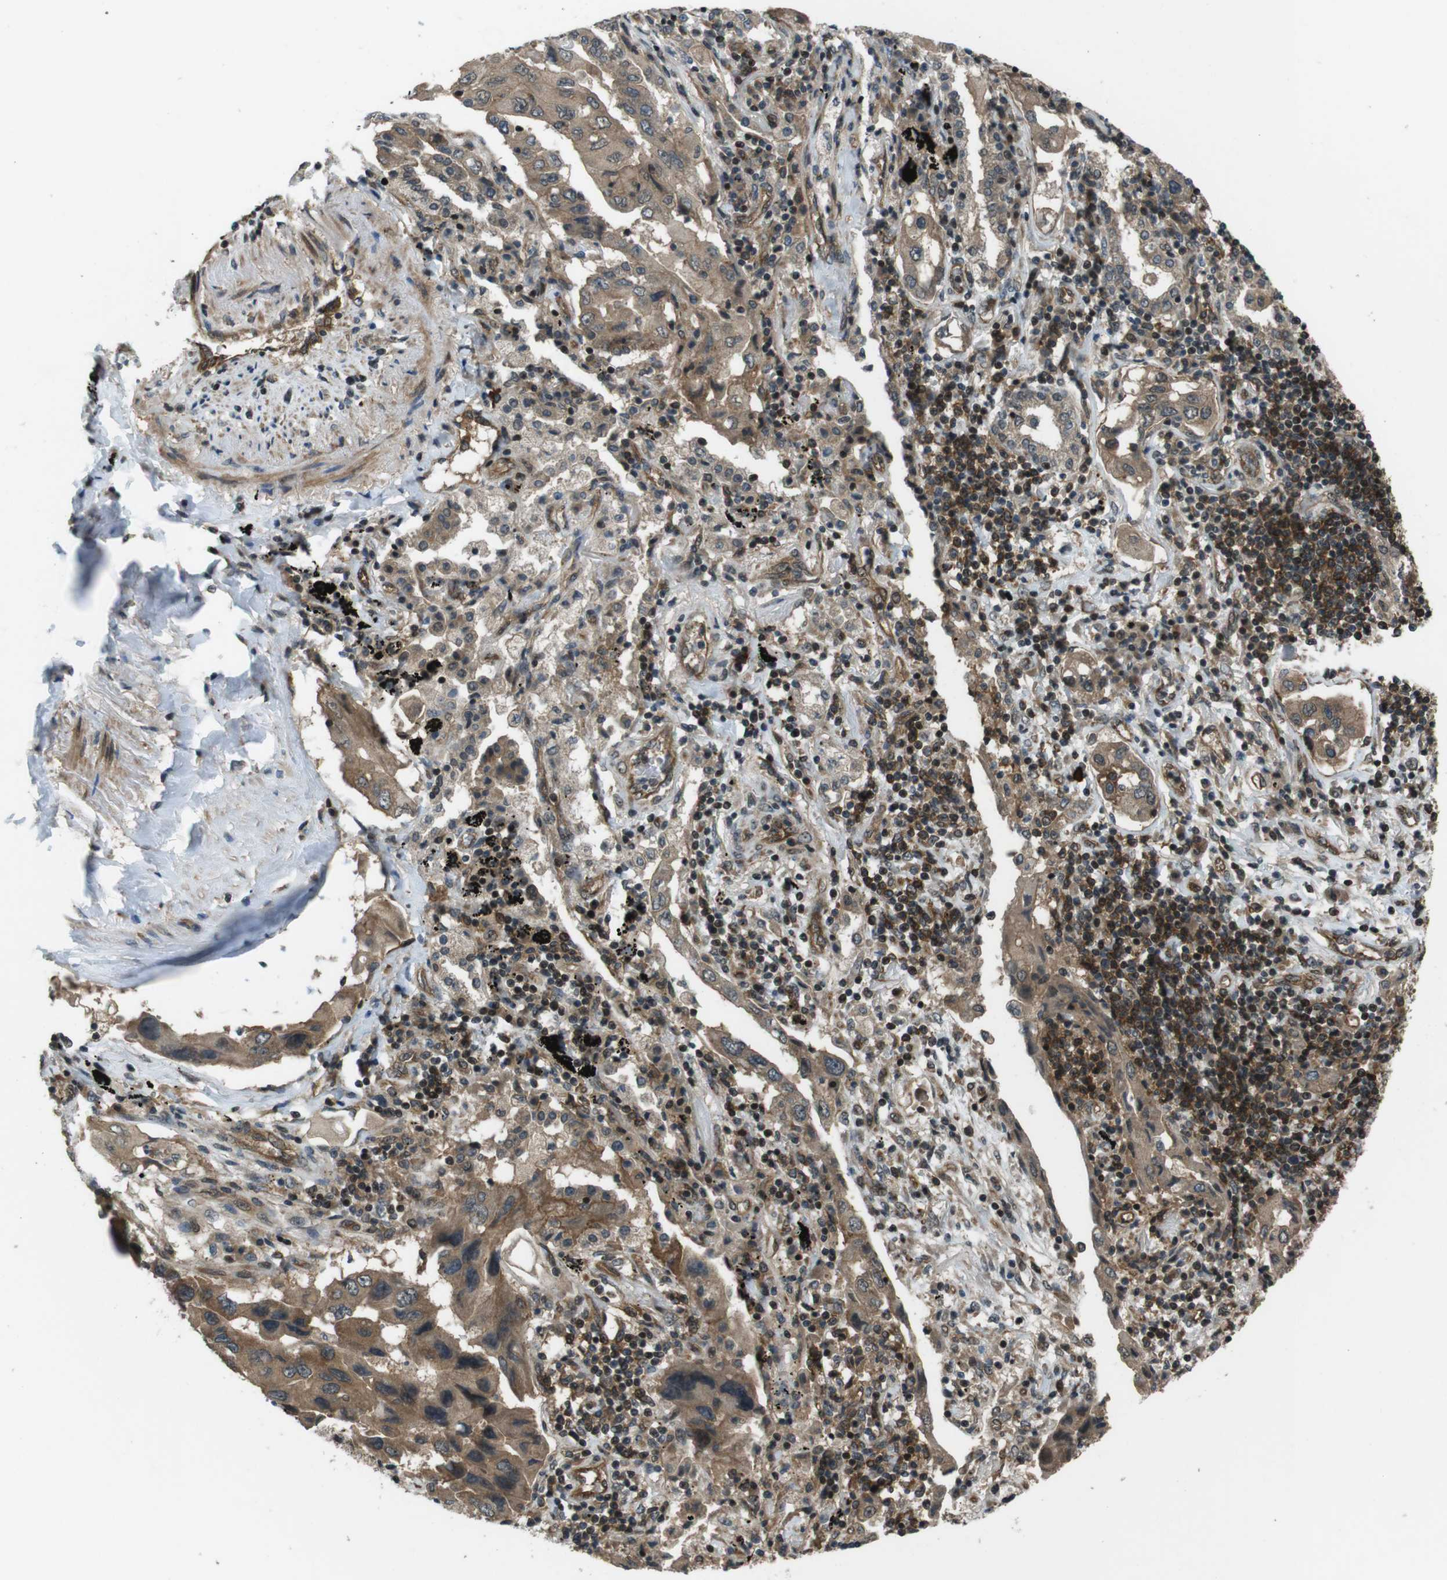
{"staining": {"intensity": "moderate", "quantity": ">75%", "location": "cytoplasmic/membranous"}, "tissue": "lung cancer", "cell_type": "Tumor cells", "image_type": "cancer", "snomed": [{"axis": "morphology", "description": "Adenocarcinoma, NOS"}, {"axis": "topography", "description": "Lung"}], "caption": "Immunohistochemical staining of lung cancer (adenocarcinoma) exhibits medium levels of moderate cytoplasmic/membranous protein positivity in about >75% of tumor cells. The protein is shown in brown color, while the nuclei are stained blue.", "gene": "TIAM2", "patient": {"sex": "female", "age": 65}}